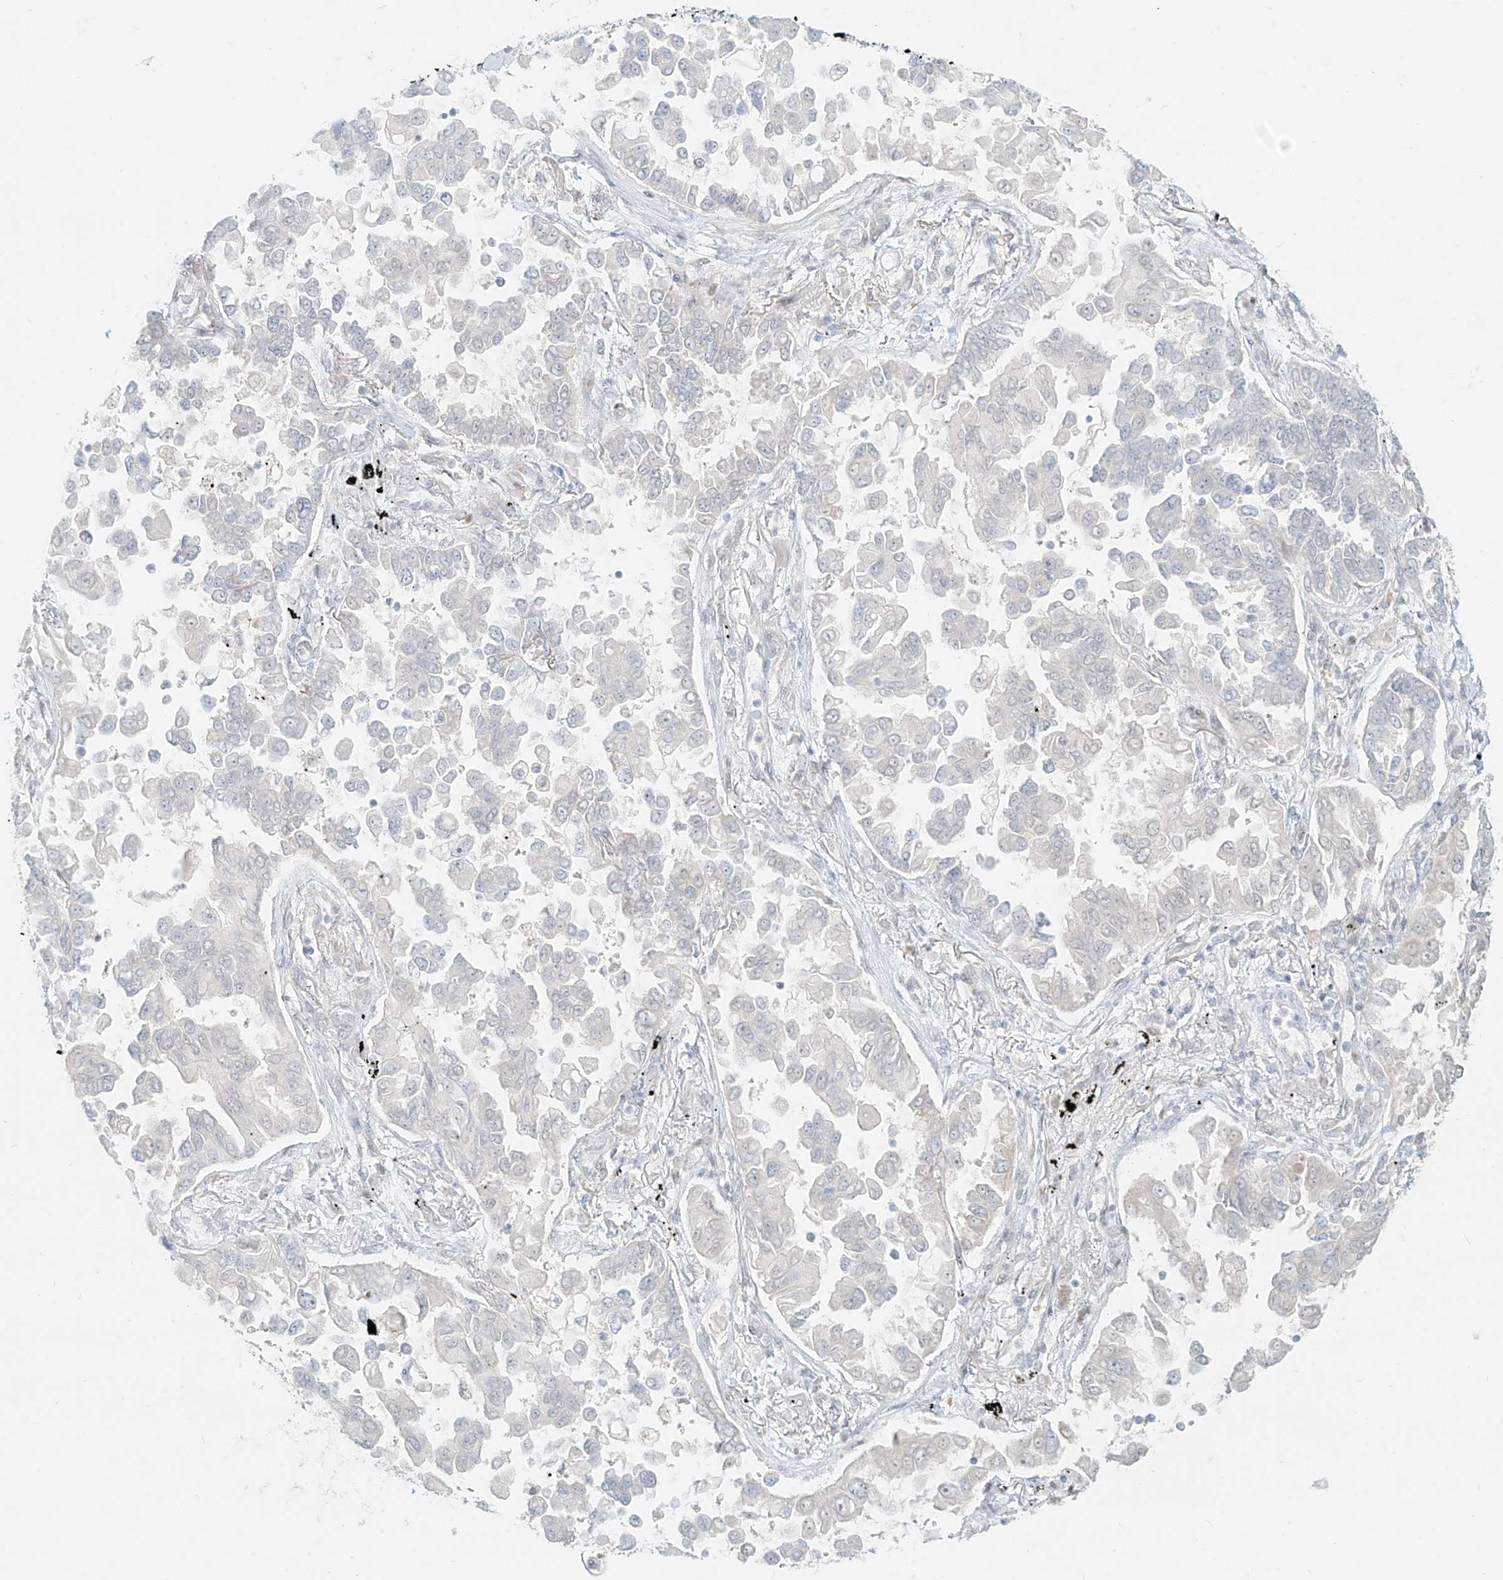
{"staining": {"intensity": "negative", "quantity": "none", "location": "none"}, "tissue": "lung cancer", "cell_type": "Tumor cells", "image_type": "cancer", "snomed": [{"axis": "morphology", "description": "Adenocarcinoma, NOS"}, {"axis": "topography", "description": "Lung"}], "caption": "Human lung adenocarcinoma stained for a protein using immunohistochemistry shows no positivity in tumor cells.", "gene": "ZNF774", "patient": {"sex": "female", "age": 67}}